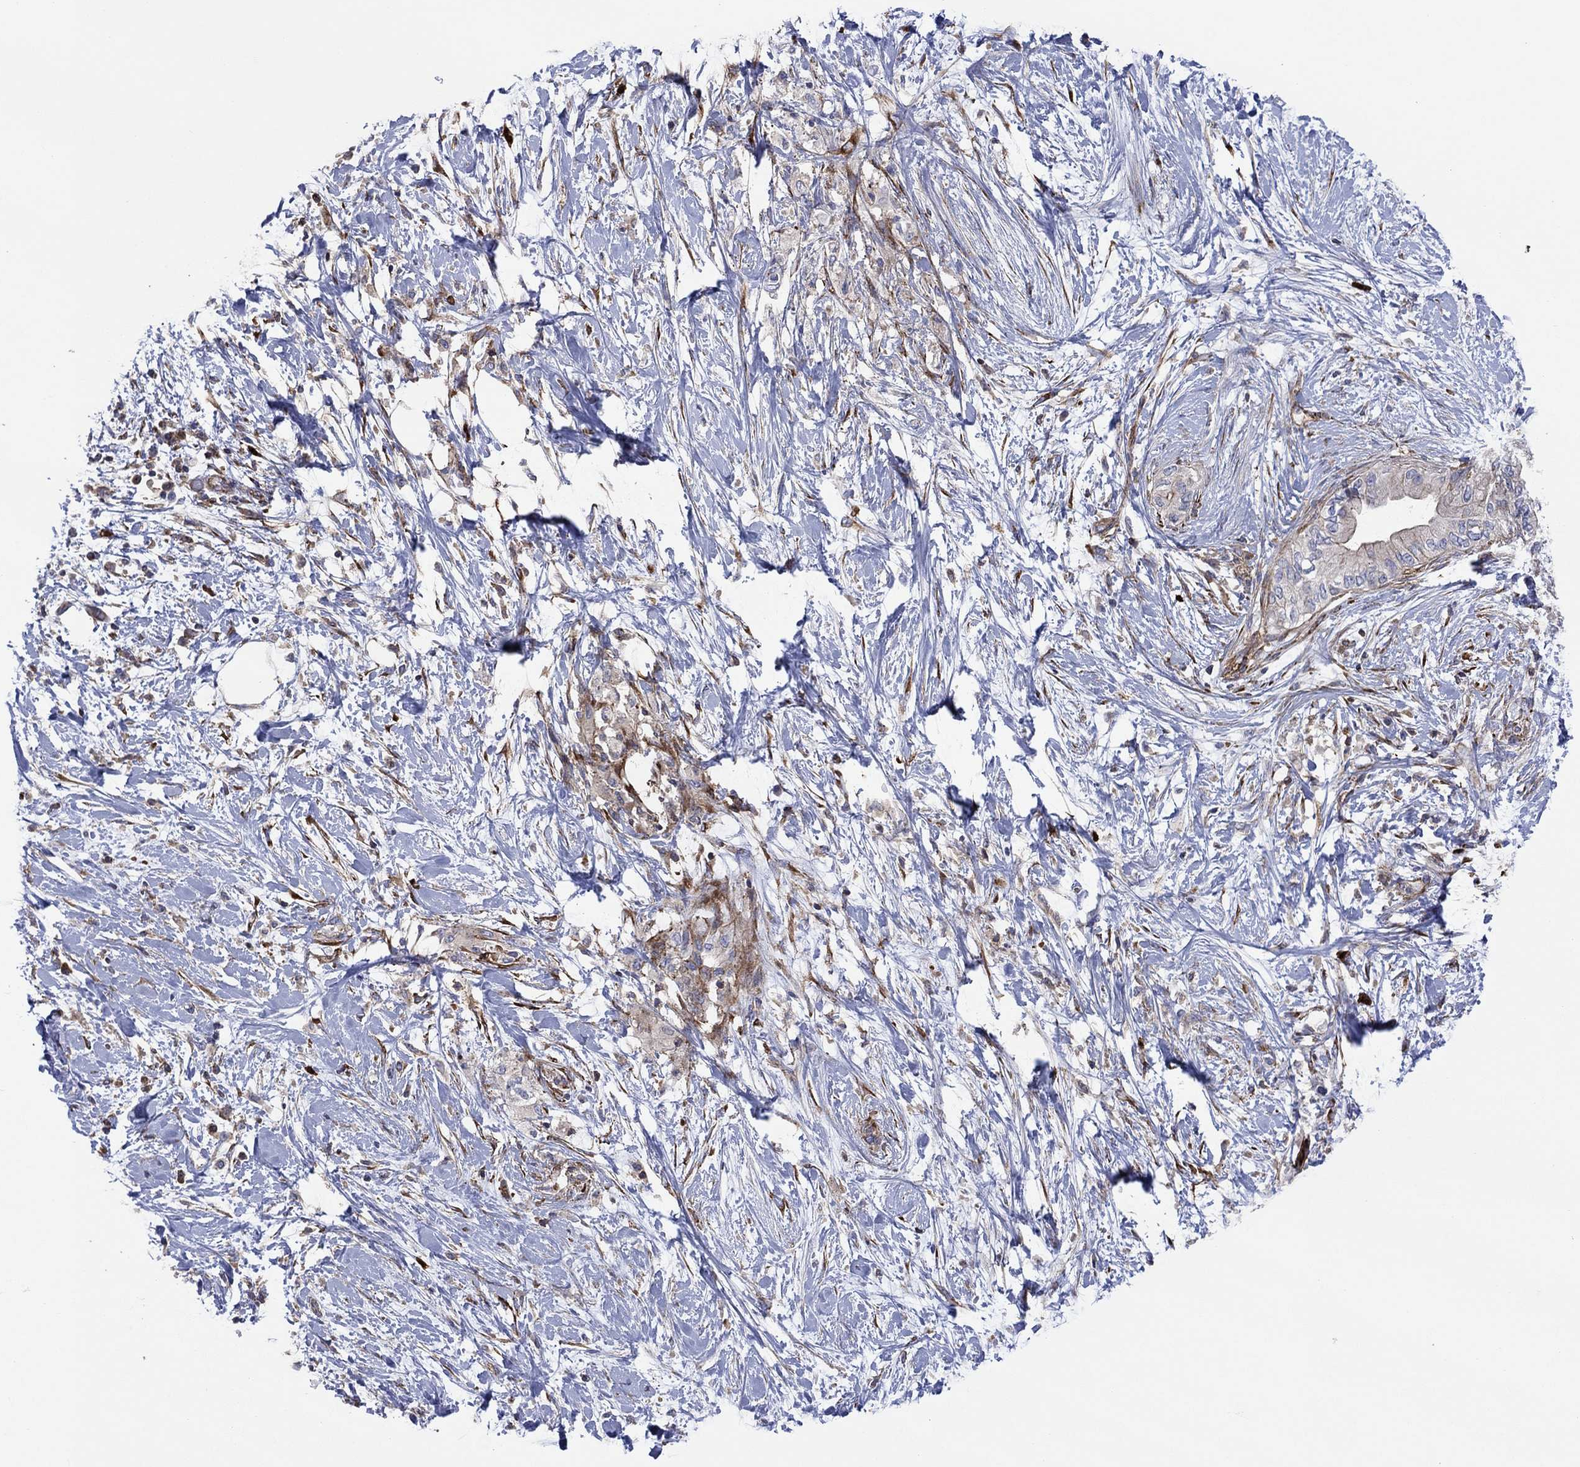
{"staining": {"intensity": "weak", "quantity": "<25%", "location": "cytoplasmic/membranous"}, "tissue": "pancreatic cancer", "cell_type": "Tumor cells", "image_type": "cancer", "snomed": [{"axis": "morphology", "description": "Normal tissue, NOS"}, {"axis": "morphology", "description": "Adenocarcinoma, NOS"}, {"axis": "topography", "description": "Pancreas"}, {"axis": "topography", "description": "Duodenum"}], "caption": "Immunohistochemical staining of human pancreatic adenocarcinoma exhibits no significant positivity in tumor cells.", "gene": "PAG1", "patient": {"sex": "female", "age": 60}}